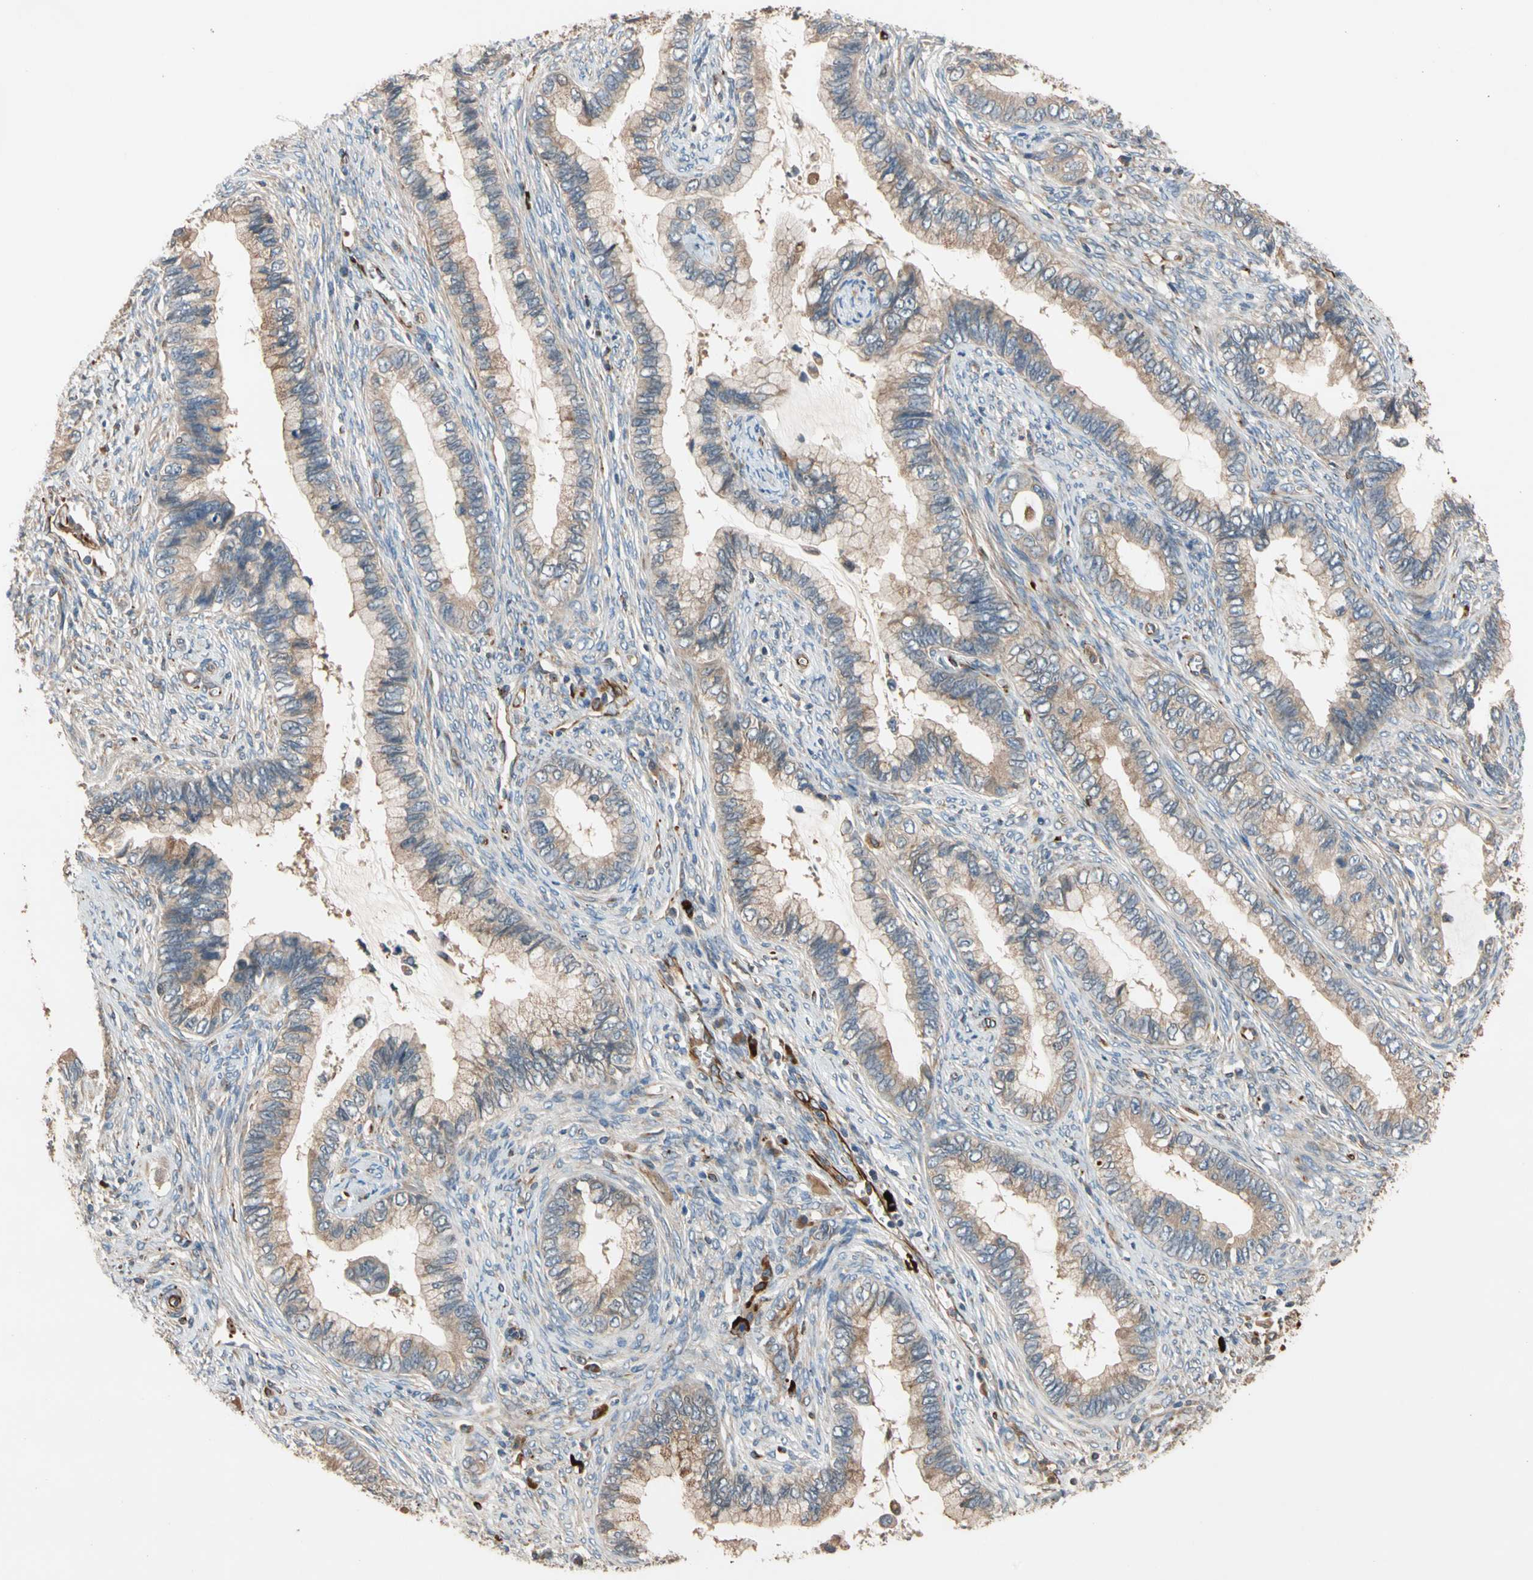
{"staining": {"intensity": "weak", "quantity": ">75%", "location": "cytoplasmic/membranous"}, "tissue": "cervical cancer", "cell_type": "Tumor cells", "image_type": "cancer", "snomed": [{"axis": "morphology", "description": "Adenocarcinoma, NOS"}, {"axis": "topography", "description": "Cervix"}], "caption": "This is a micrograph of immunohistochemistry (IHC) staining of cervical adenocarcinoma, which shows weak staining in the cytoplasmic/membranous of tumor cells.", "gene": "FGD6", "patient": {"sex": "female", "age": 44}}